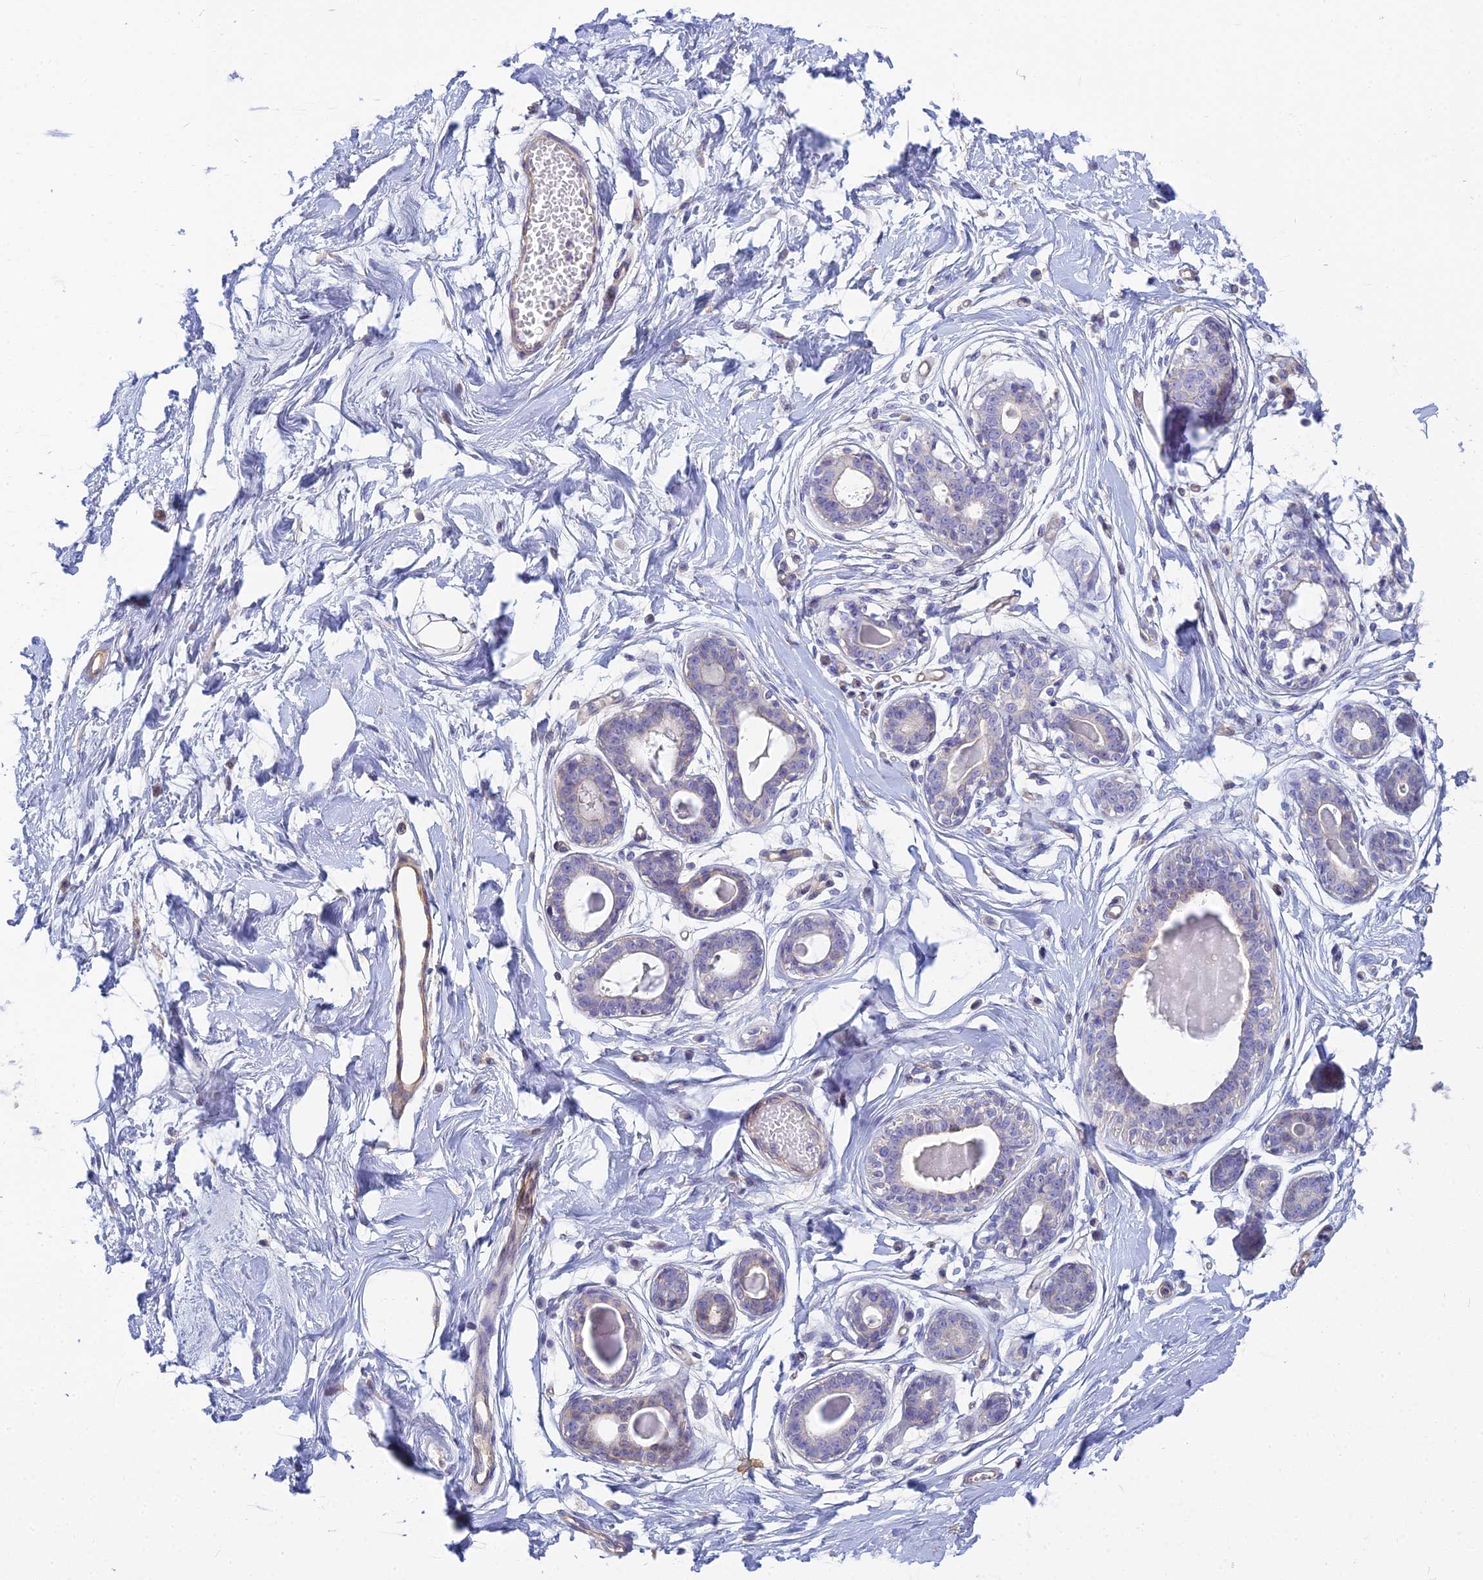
{"staining": {"intensity": "negative", "quantity": "none", "location": "none"}, "tissue": "breast", "cell_type": "Adipocytes", "image_type": "normal", "snomed": [{"axis": "morphology", "description": "Normal tissue, NOS"}, {"axis": "topography", "description": "Breast"}], "caption": "Adipocytes are negative for protein expression in normal human breast. The staining is performed using DAB brown chromogen with nuclei counter-stained in using hematoxylin.", "gene": "SMIM24", "patient": {"sex": "female", "age": 45}}